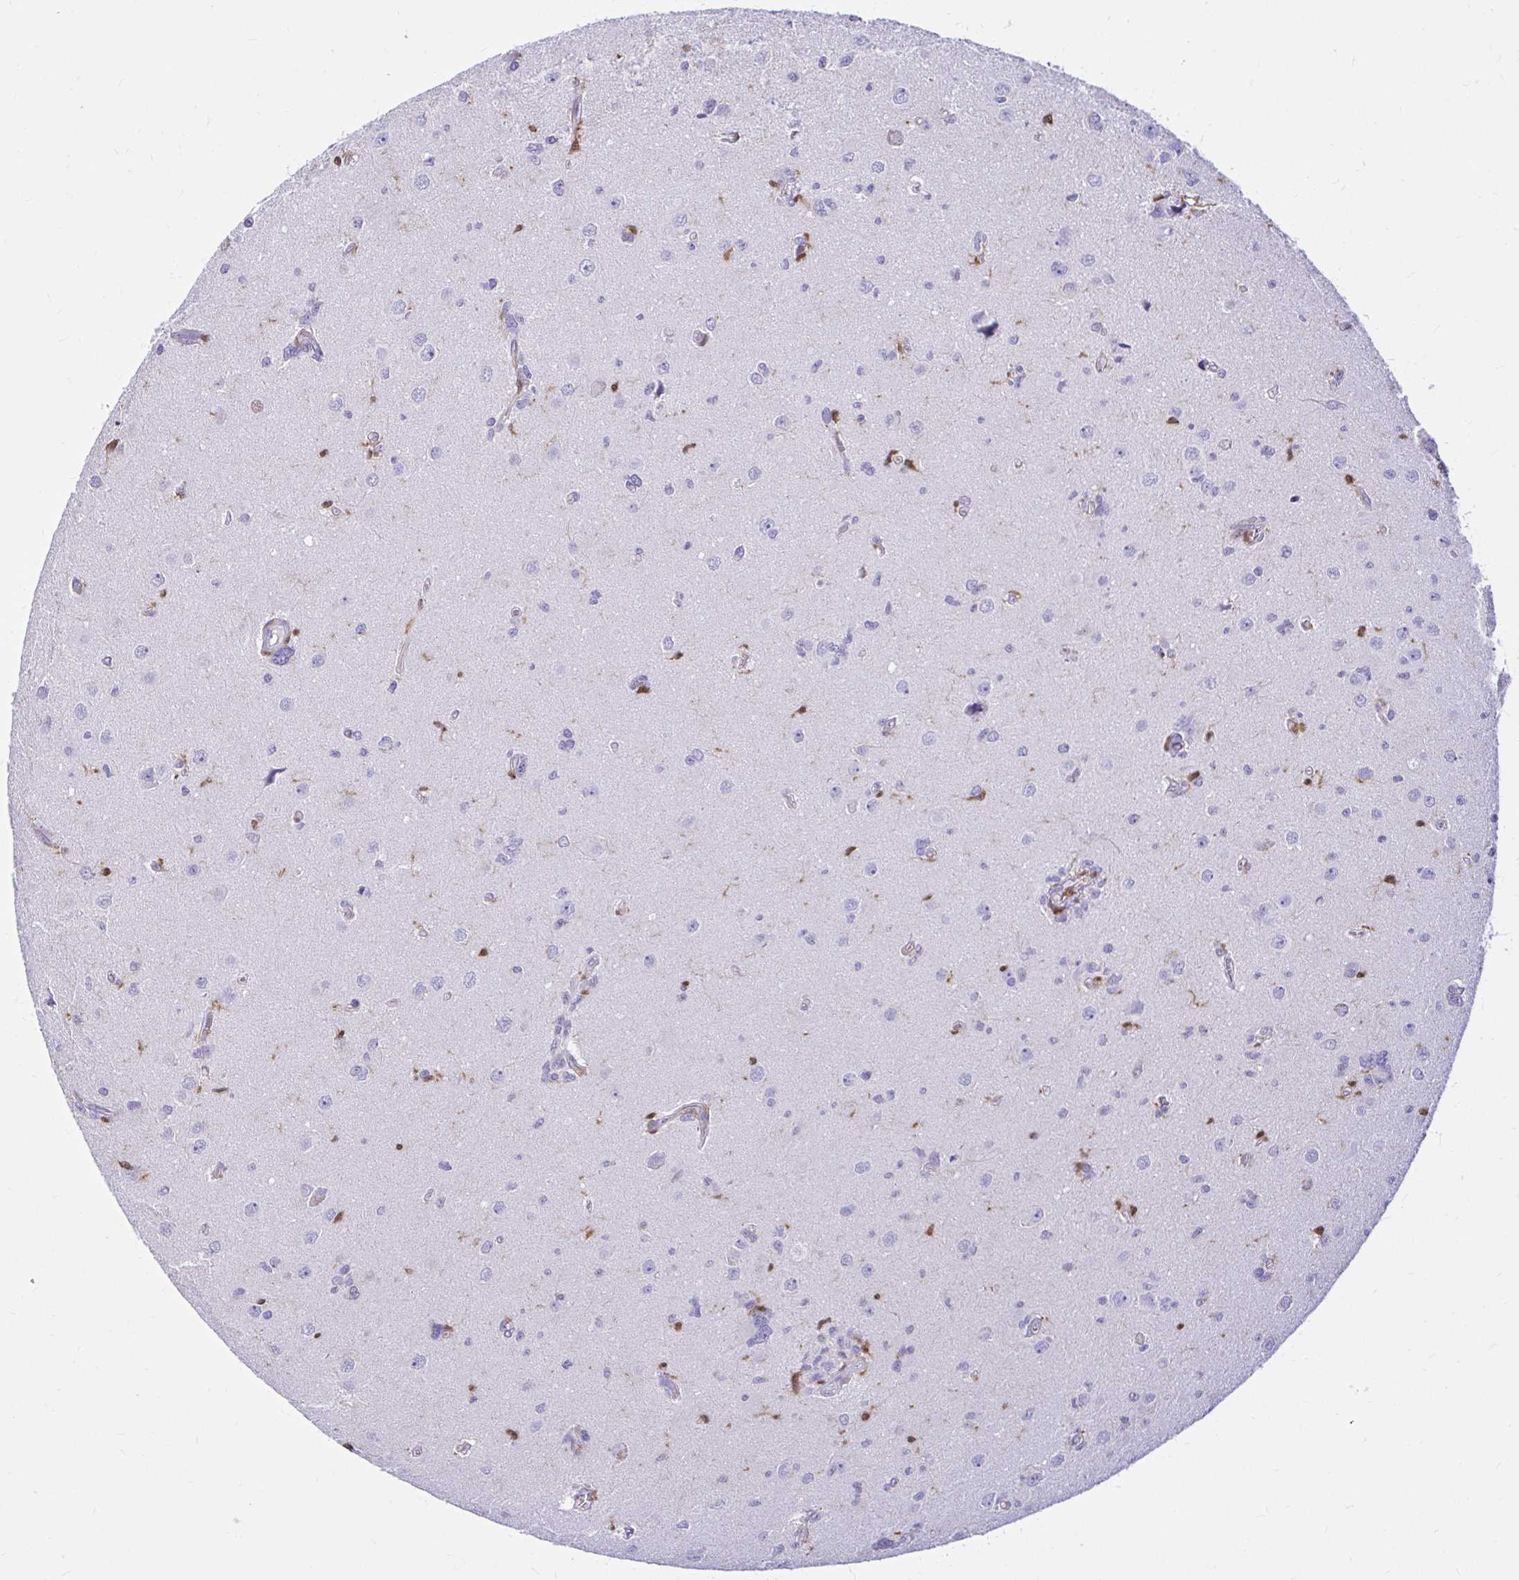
{"staining": {"intensity": "negative", "quantity": "none", "location": "none"}, "tissue": "glioma", "cell_type": "Tumor cells", "image_type": "cancer", "snomed": [{"axis": "morphology", "description": "Glioma, malignant, High grade"}, {"axis": "topography", "description": "Brain"}], "caption": "Tumor cells are negative for protein expression in human high-grade glioma (malignant).", "gene": "PYCARD", "patient": {"sex": "male", "age": 67}}